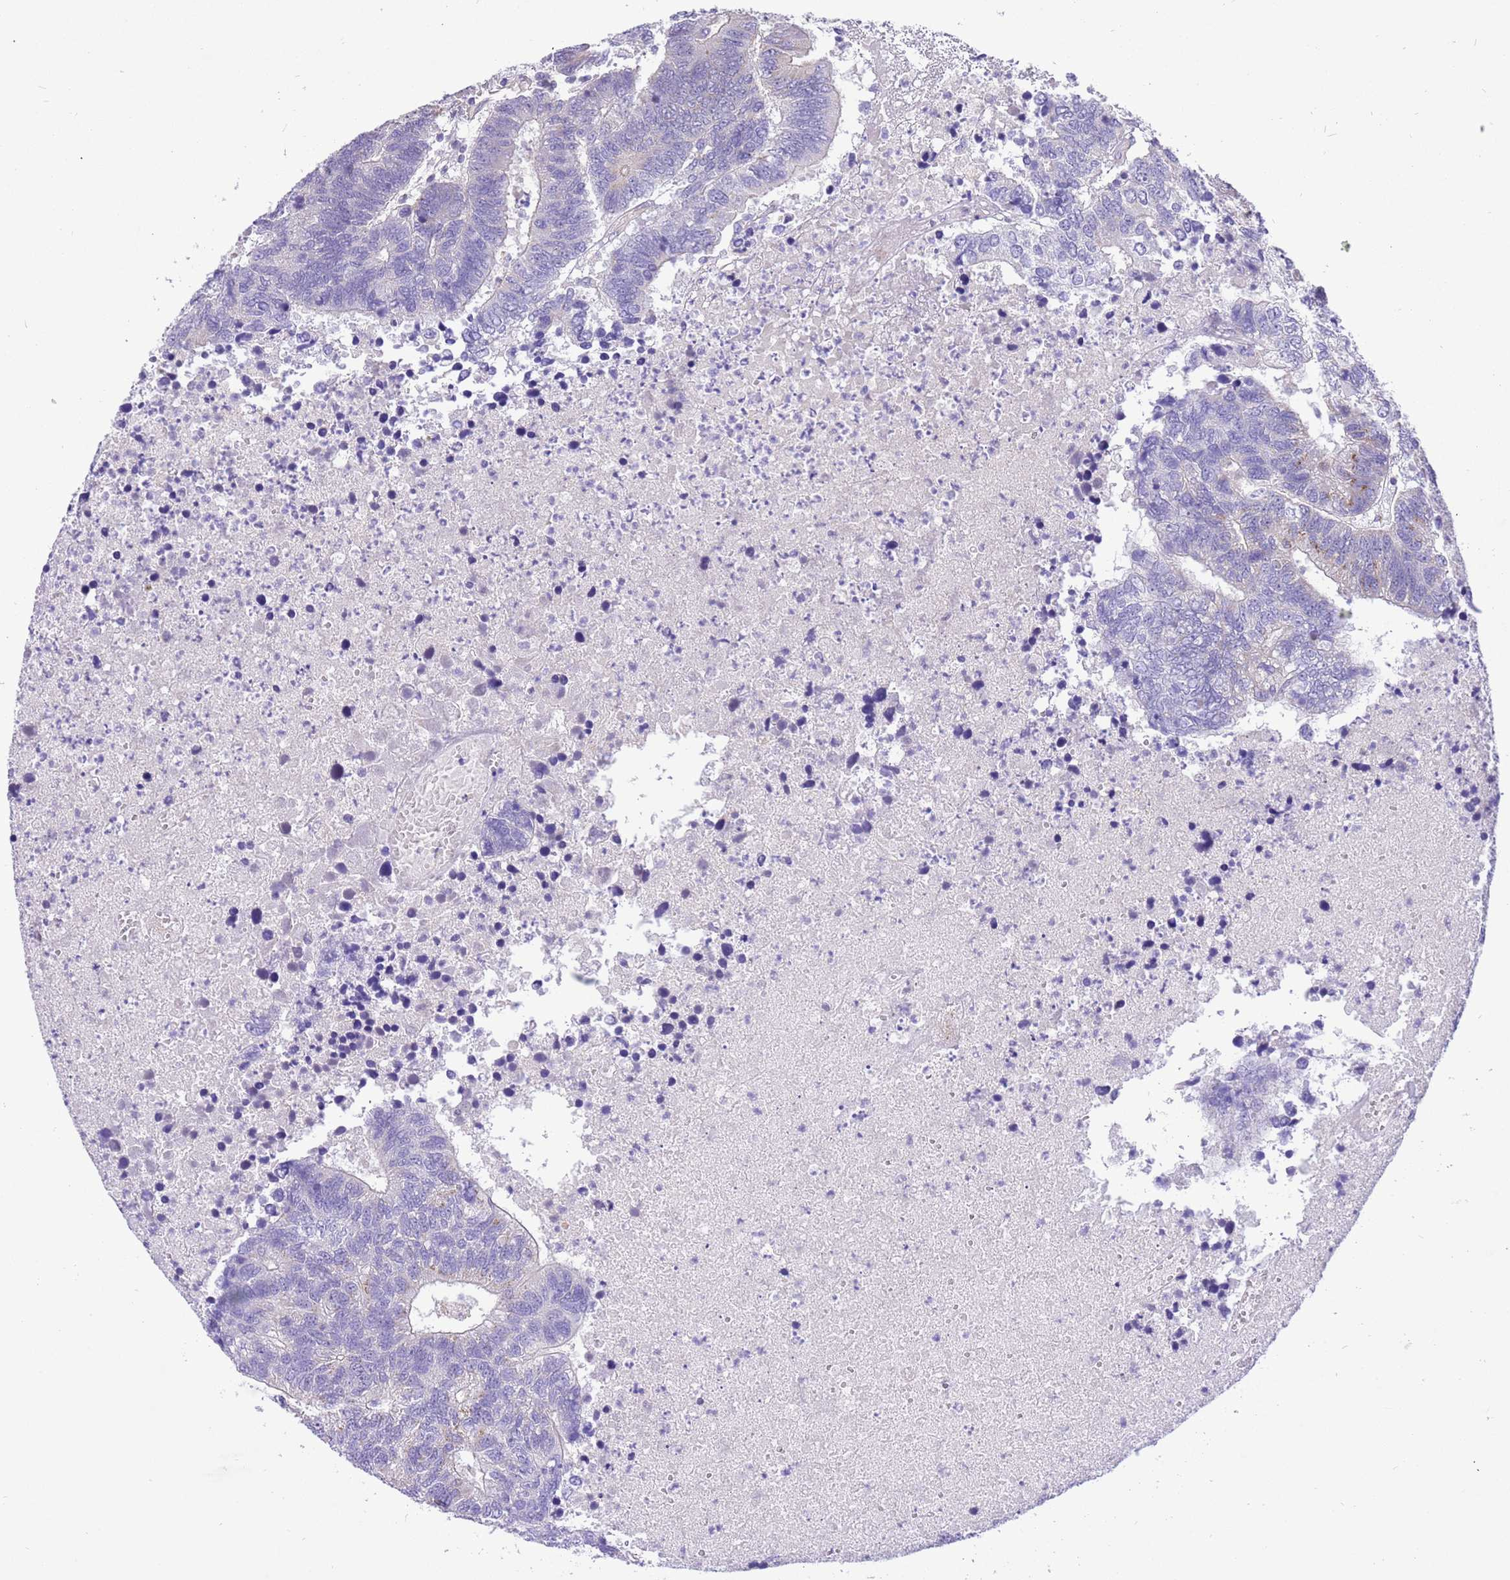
{"staining": {"intensity": "negative", "quantity": "none", "location": "none"}, "tissue": "colorectal cancer", "cell_type": "Tumor cells", "image_type": "cancer", "snomed": [{"axis": "morphology", "description": "Adenocarcinoma, NOS"}, {"axis": "topography", "description": "Colon"}], "caption": "Colorectal cancer was stained to show a protein in brown. There is no significant staining in tumor cells.", "gene": "COX17", "patient": {"sex": "female", "age": 48}}